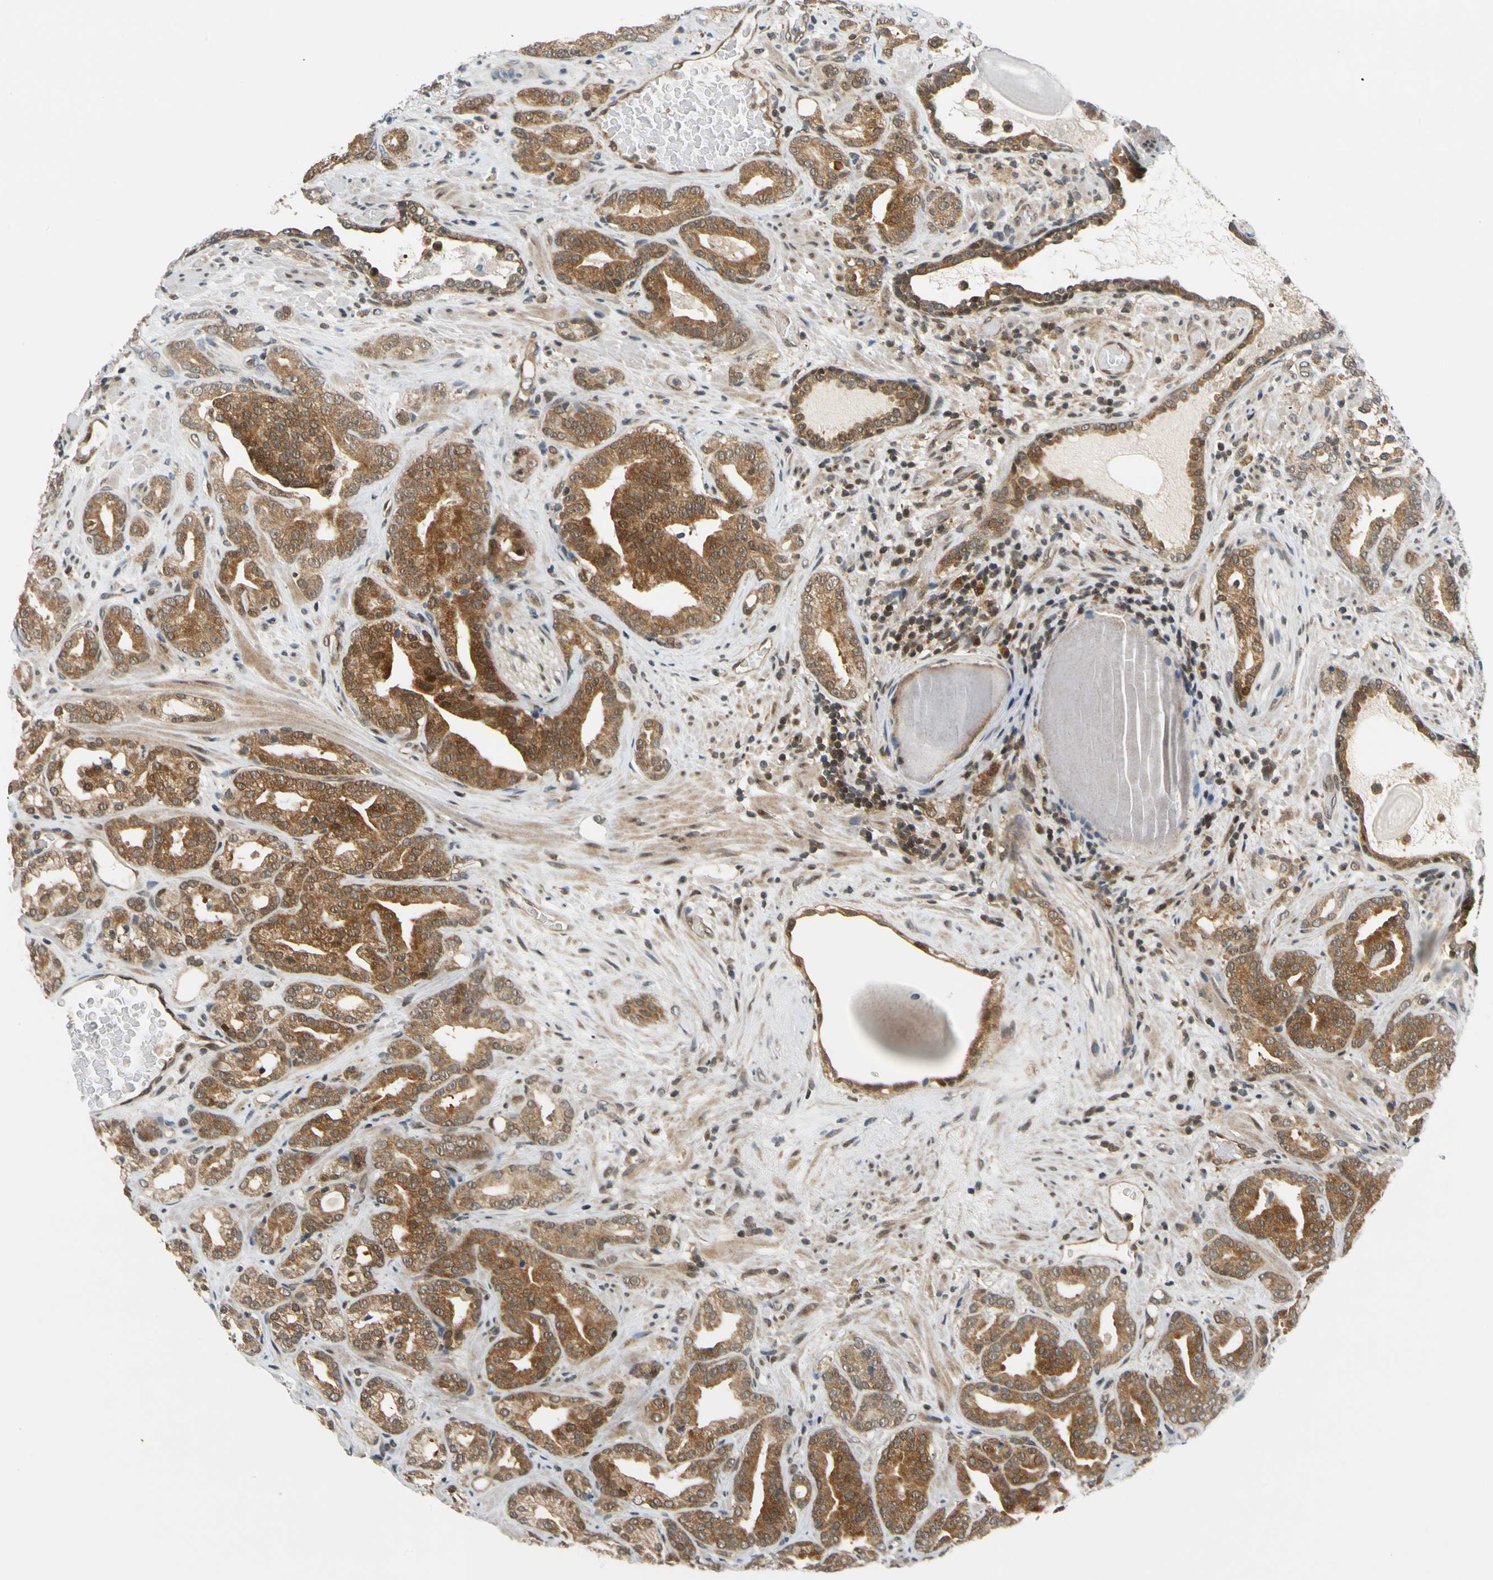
{"staining": {"intensity": "strong", "quantity": ">75%", "location": "cytoplasmic/membranous"}, "tissue": "prostate cancer", "cell_type": "Tumor cells", "image_type": "cancer", "snomed": [{"axis": "morphology", "description": "Adenocarcinoma, Low grade"}, {"axis": "topography", "description": "Prostate"}], "caption": "A brown stain shows strong cytoplasmic/membranous expression of a protein in prostate cancer (low-grade adenocarcinoma) tumor cells.", "gene": "MAPK9", "patient": {"sex": "male", "age": 63}}